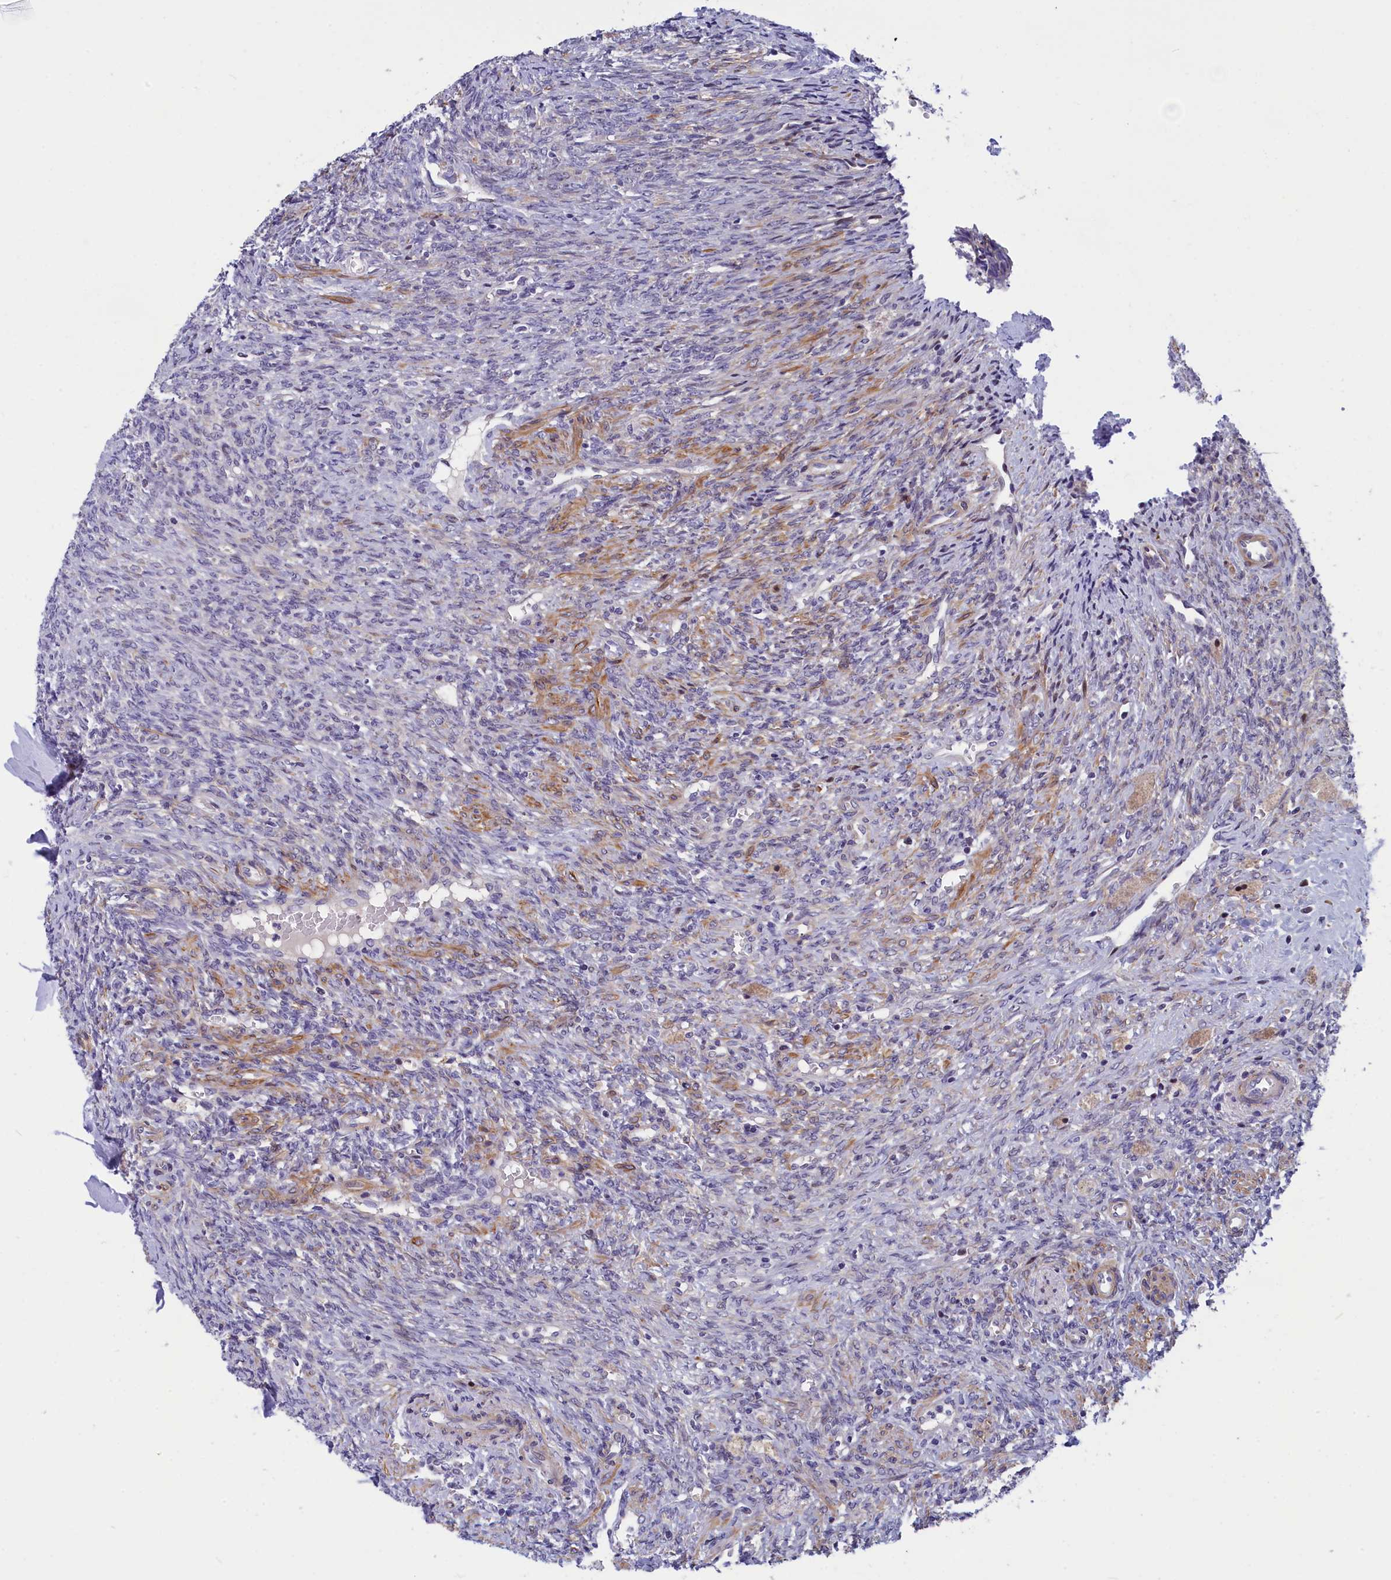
{"staining": {"intensity": "moderate", "quantity": "<25%", "location": "cytoplasmic/membranous"}, "tissue": "ovary", "cell_type": "Ovarian stroma cells", "image_type": "normal", "snomed": [{"axis": "morphology", "description": "Normal tissue, NOS"}, {"axis": "topography", "description": "Ovary"}], "caption": "This is an image of IHC staining of unremarkable ovary, which shows moderate expression in the cytoplasmic/membranous of ovarian stroma cells.", "gene": "ANKRD34B", "patient": {"sex": "female", "age": 41}}